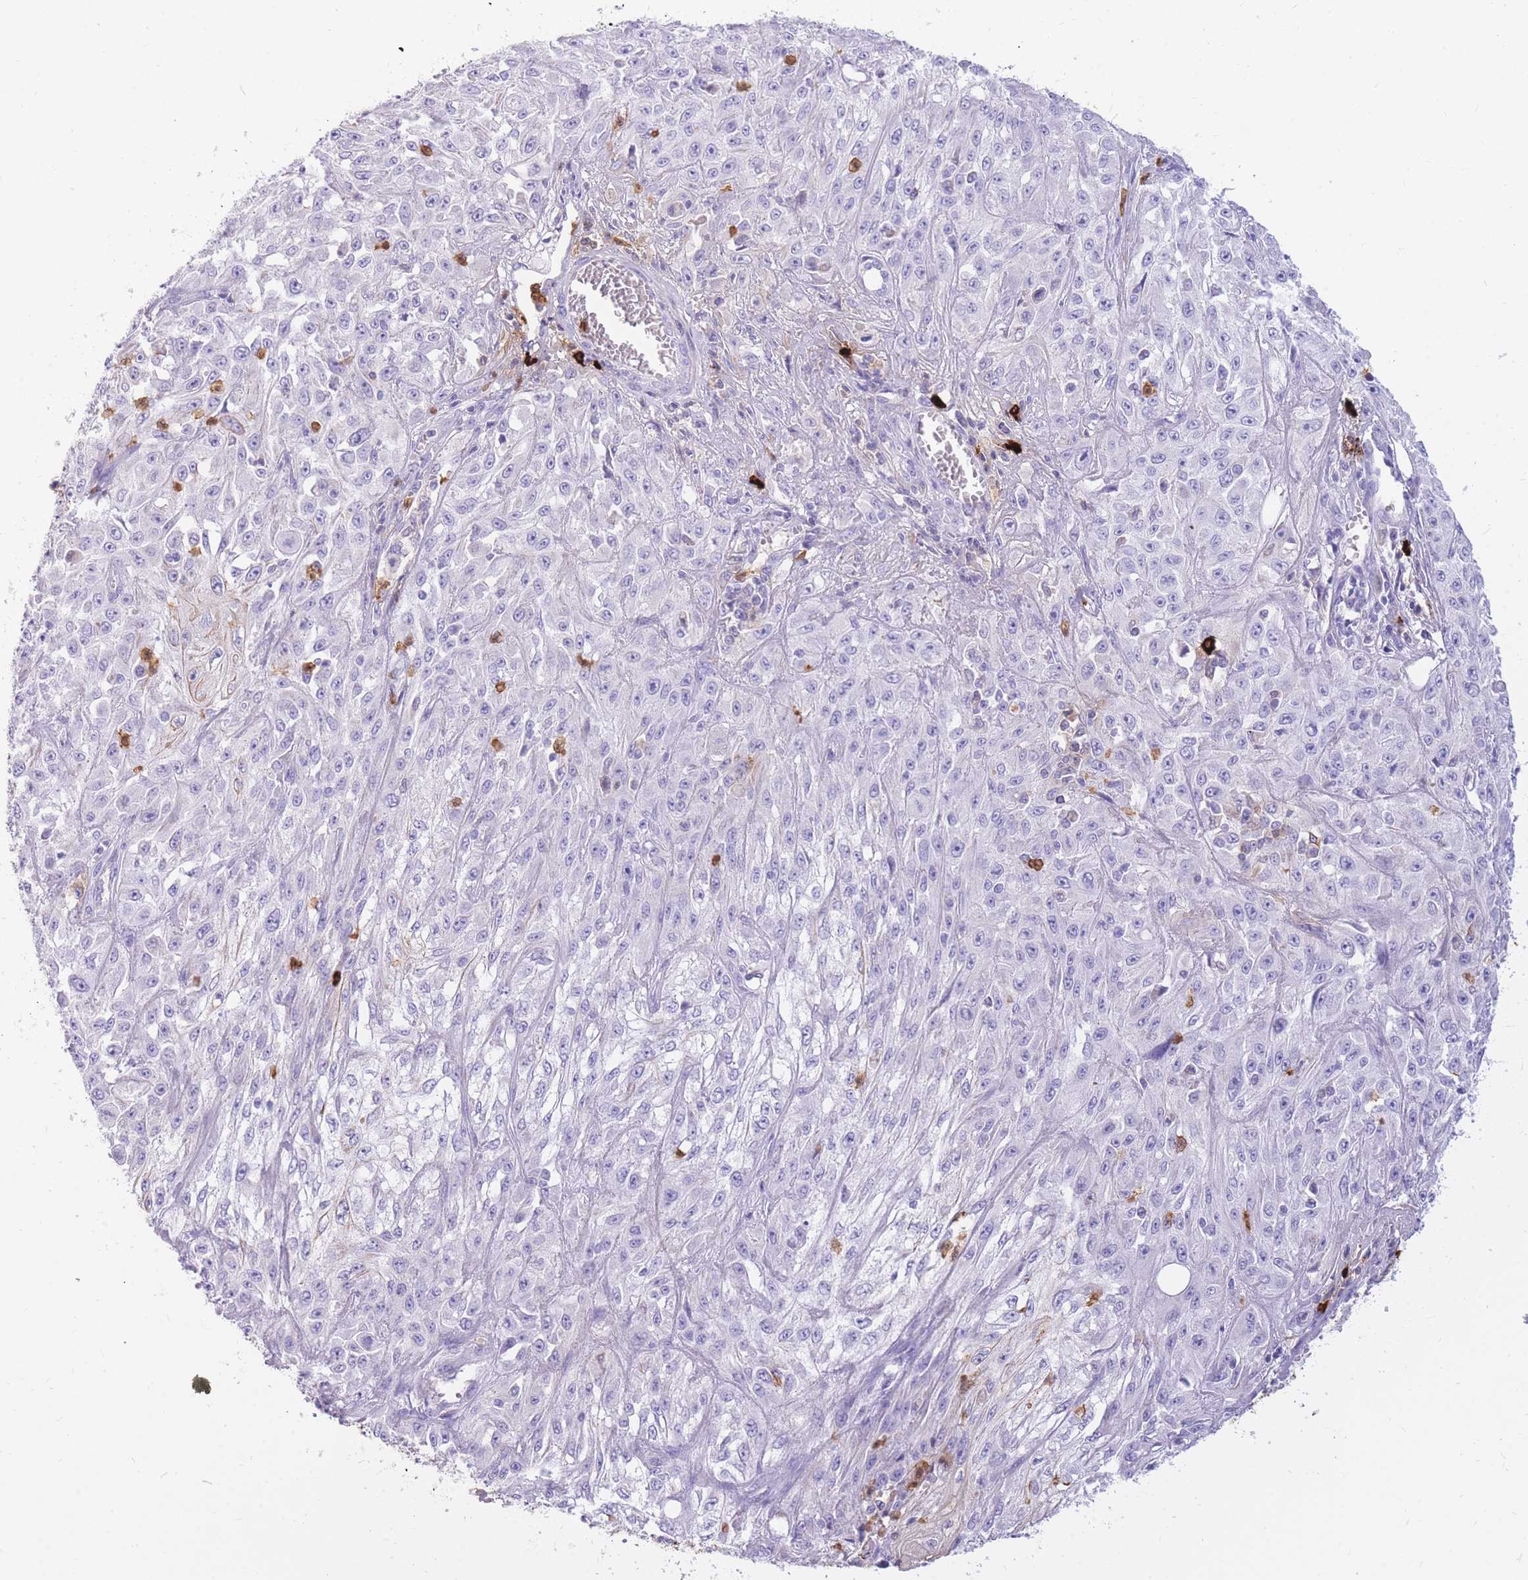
{"staining": {"intensity": "negative", "quantity": "none", "location": "none"}, "tissue": "skin cancer", "cell_type": "Tumor cells", "image_type": "cancer", "snomed": [{"axis": "morphology", "description": "Squamous cell carcinoma, NOS"}, {"axis": "morphology", "description": "Squamous cell carcinoma, metastatic, NOS"}, {"axis": "topography", "description": "Skin"}, {"axis": "topography", "description": "Lymph node"}], "caption": "This is an IHC image of skin metastatic squamous cell carcinoma. There is no expression in tumor cells.", "gene": "TPSAB1", "patient": {"sex": "male", "age": 75}}